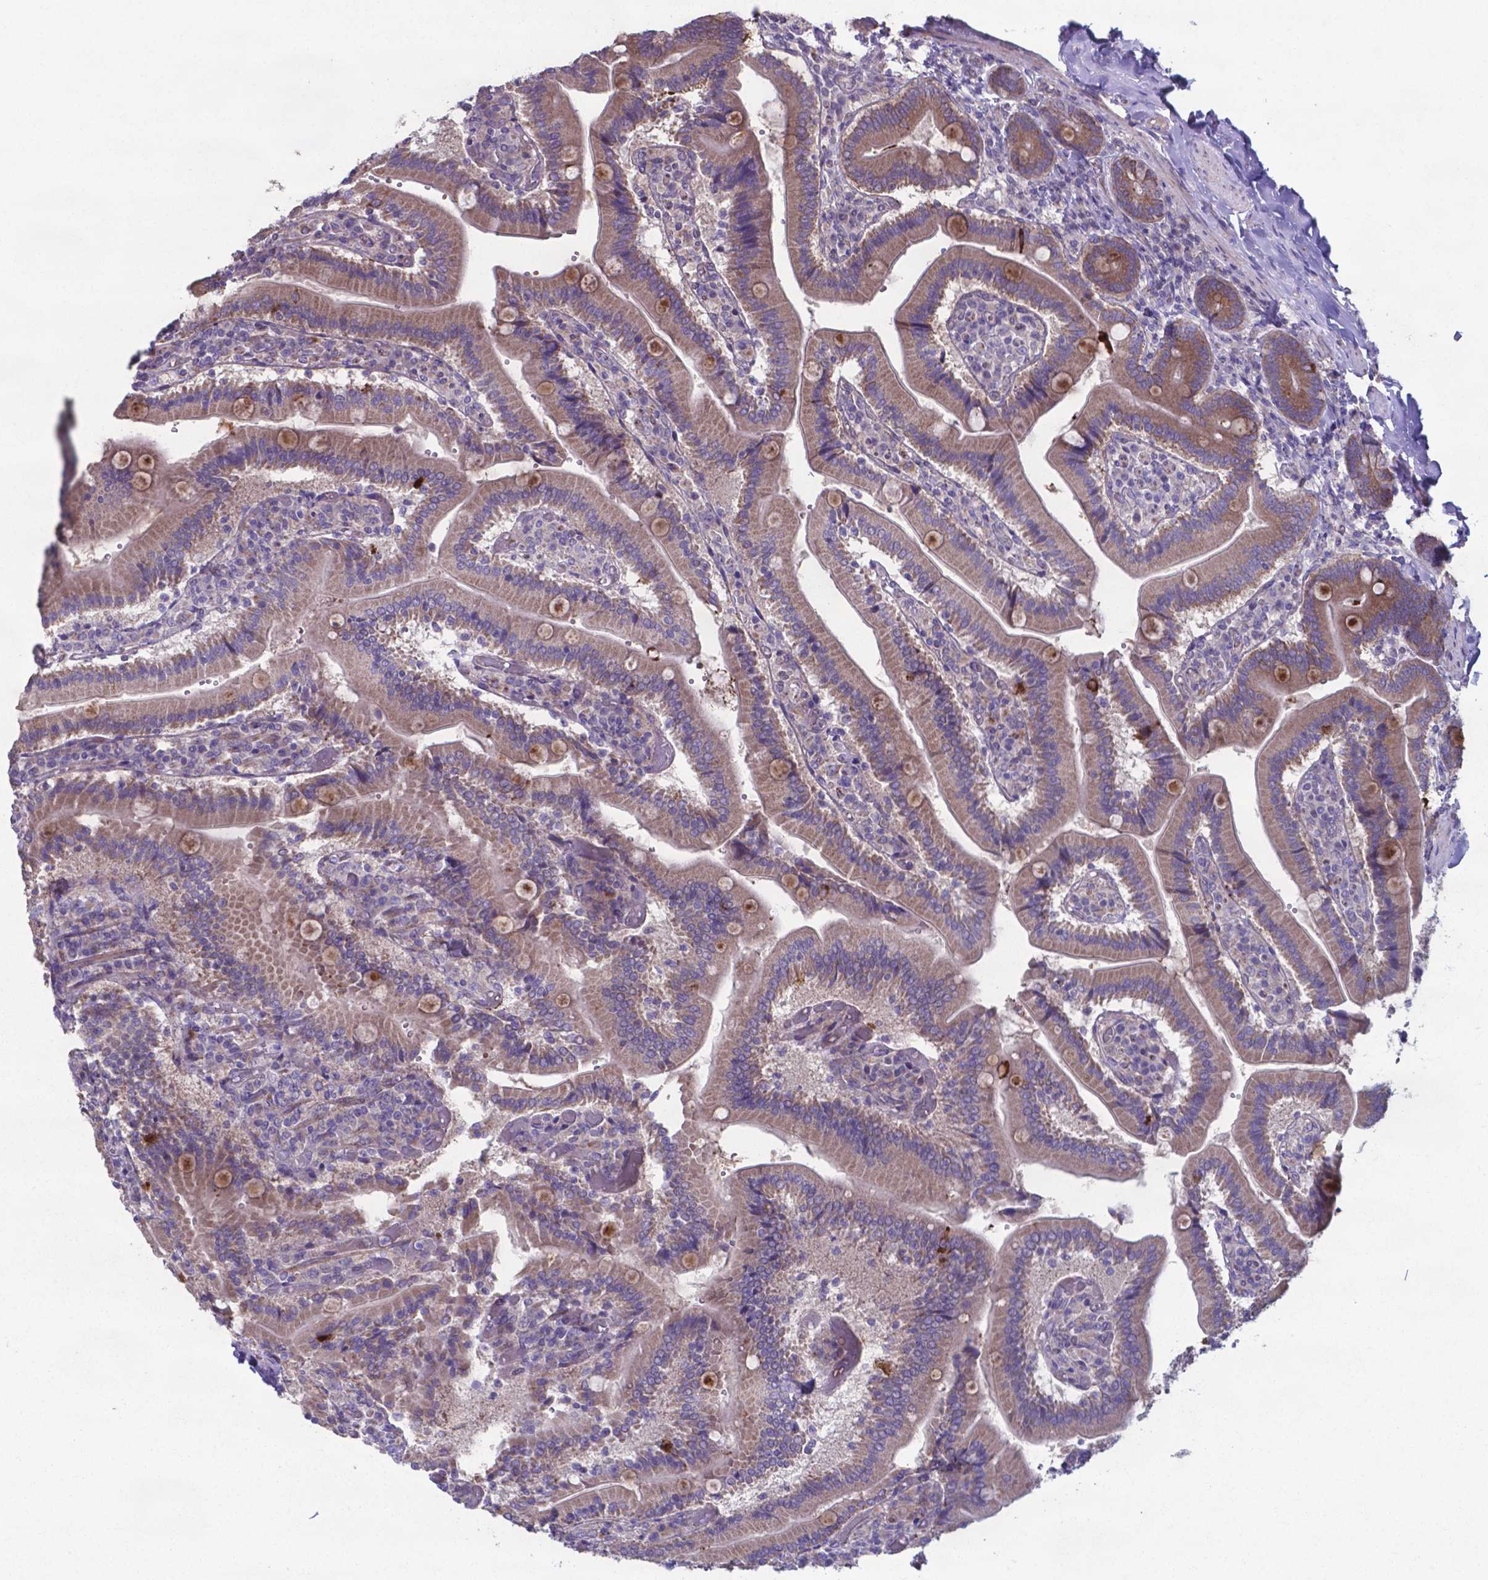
{"staining": {"intensity": "weak", "quantity": ">75%", "location": "cytoplasmic/membranous"}, "tissue": "duodenum", "cell_type": "Glandular cells", "image_type": "normal", "snomed": [{"axis": "morphology", "description": "Normal tissue, NOS"}, {"axis": "topography", "description": "Duodenum"}], "caption": "Immunohistochemistry micrograph of normal human duodenum stained for a protein (brown), which demonstrates low levels of weak cytoplasmic/membranous expression in approximately >75% of glandular cells.", "gene": "TYRO3", "patient": {"sex": "female", "age": 62}}